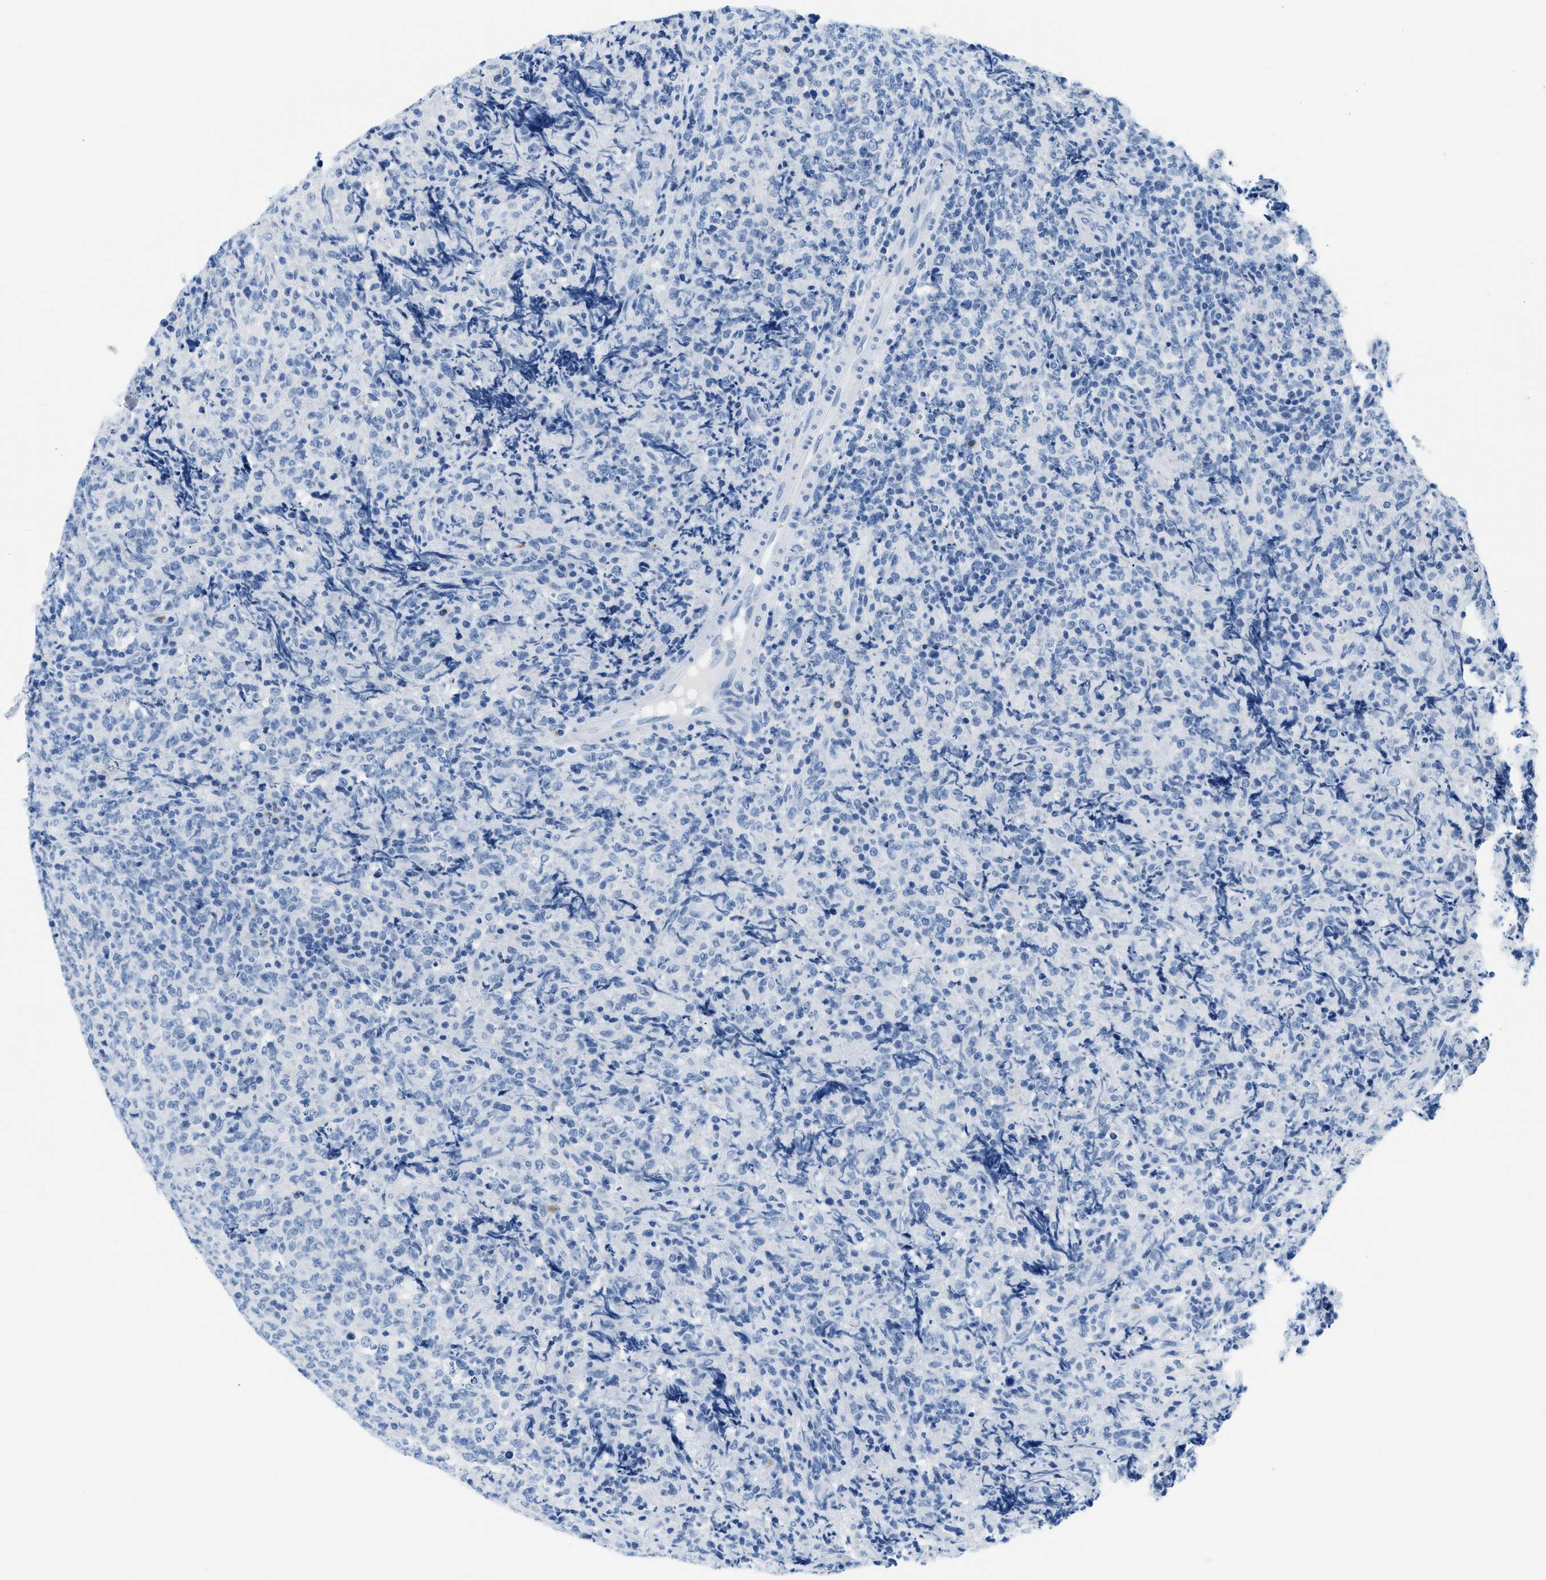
{"staining": {"intensity": "negative", "quantity": "none", "location": "none"}, "tissue": "lymphoma", "cell_type": "Tumor cells", "image_type": "cancer", "snomed": [{"axis": "morphology", "description": "Malignant lymphoma, non-Hodgkin's type, High grade"}, {"axis": "topography", "description": "Tonsil"}], "caption": "DAB (3,3'-diaminobenzidine) immunohistochemical staining of human malignant lymphoma, non-Hodgkin's type (high-grade) exhibits no significant positivity in tumor cells.", "gene": "STXBP2", "patient": {"sex": "female", "age": 36}}